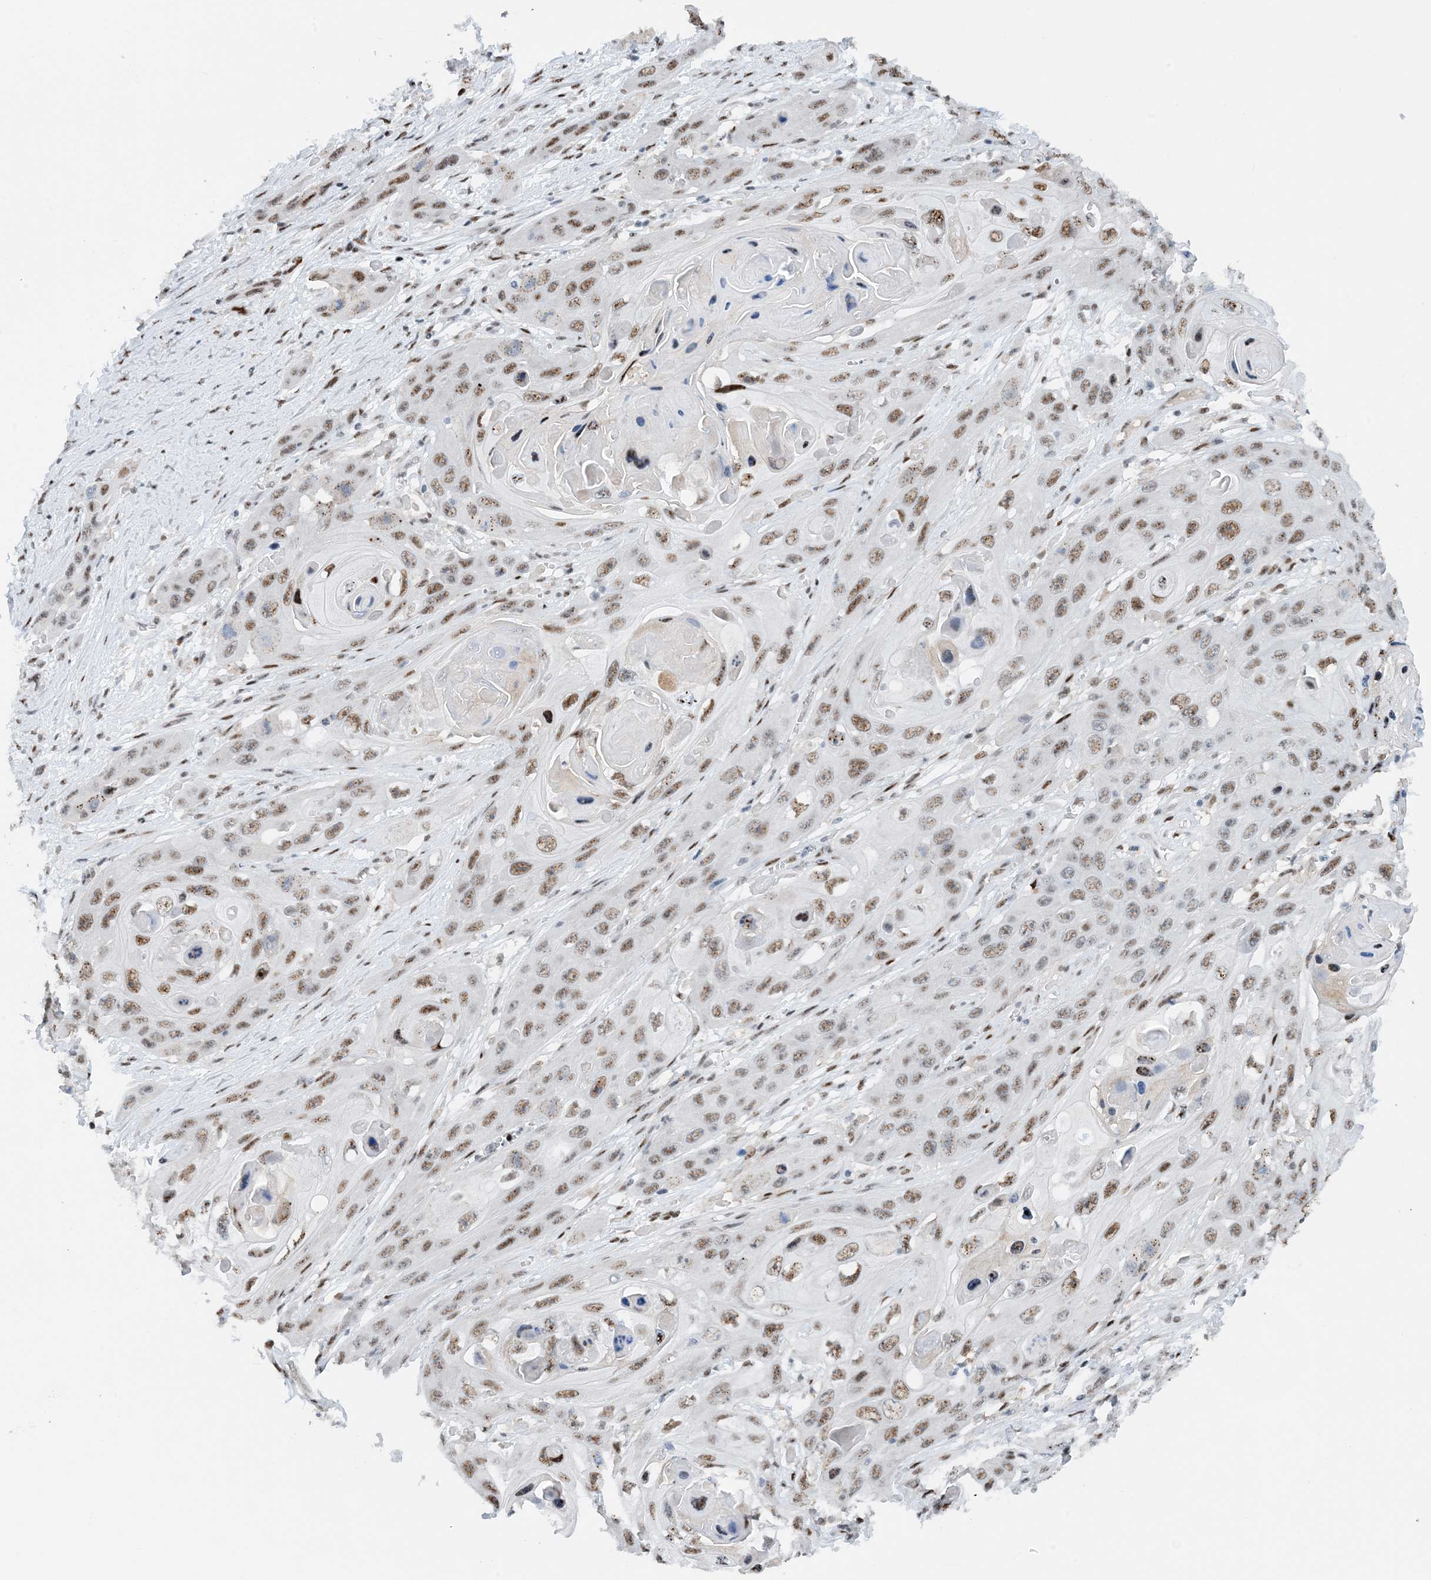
{"staining": {"intensity": "moderate", "quantity": ">75%", "location": "nuclear"}, "tissue": "skin cancer", "cell_type": "Tumor cells", "image_type": "cancer", "snomed": [{"axis": "morphology", "description": "Squamous cell carcinoma, NOS"}, {"axis": "topography", "description": "Skin"}], "caption": "This is an image of immunohistochemistry staining of squamous cell carcinoma (skin), which shows moderate positivity in the nuclear of tumor cells.", "gene": "HEMK1", "patient": {"sex": "male", "age": 55}}